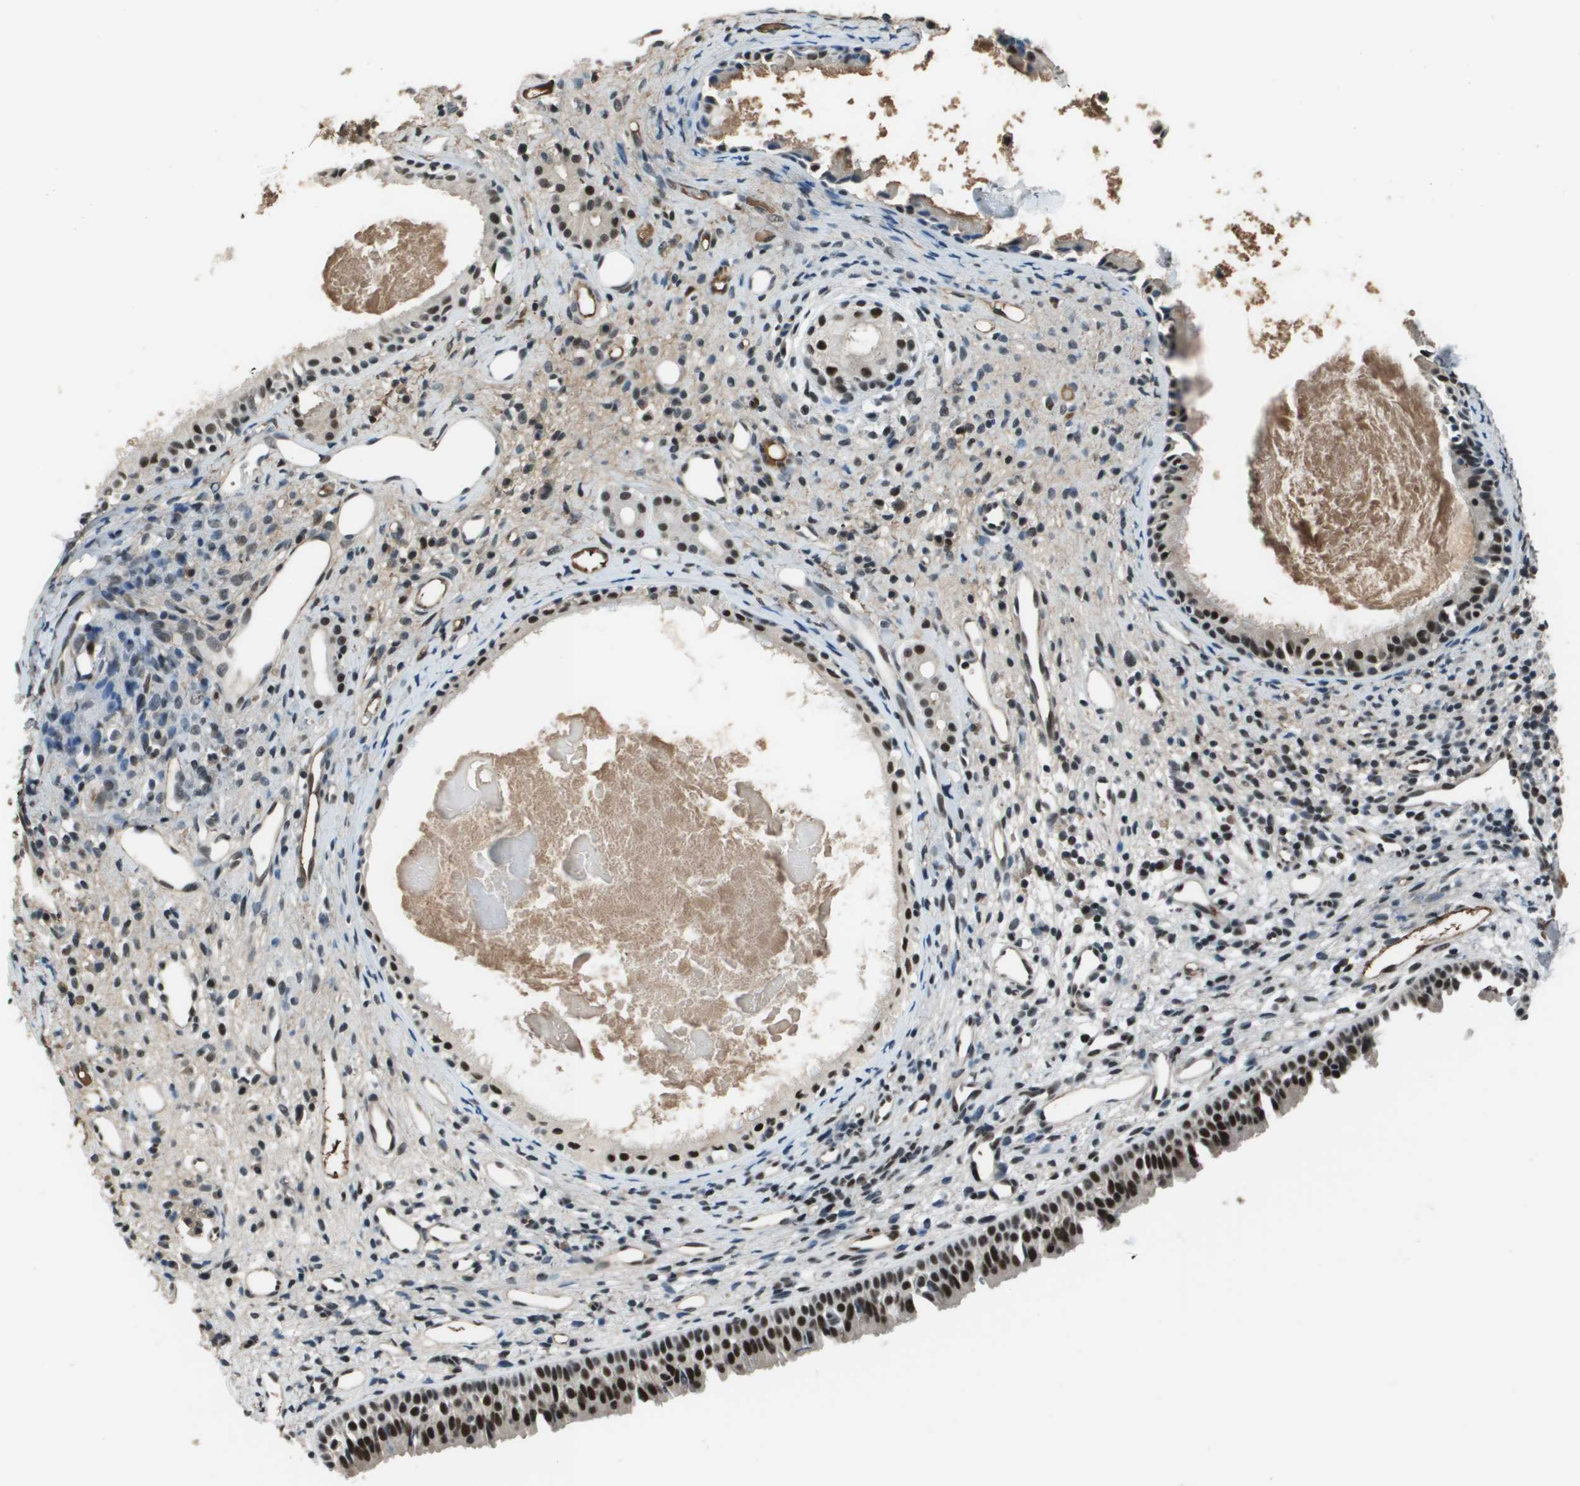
{"staining": {"intensity": "strong", "quantity": ">75%", "location": "nuclear"}, "tissue": "nasopharynx", "cell_type": "Respiratory epithelial cells", "image_type": "normal", "snomed": [{"axis": "morphology", "description": "Normal tissue, NOS"}, {"axis": "topography", "description": "Nasopharynx"}], "caption": "A high-resolution histopathology image shows immunohistochemistry (IHC) staining of unremarkable nasopharynx, which exhibits strong nuclear expression in approximately >75% of respiratory epithelial cells. Nuclei are stained in blue.", "gene": "THRAP3", "patient": {"sex": "male", "age": 22}}